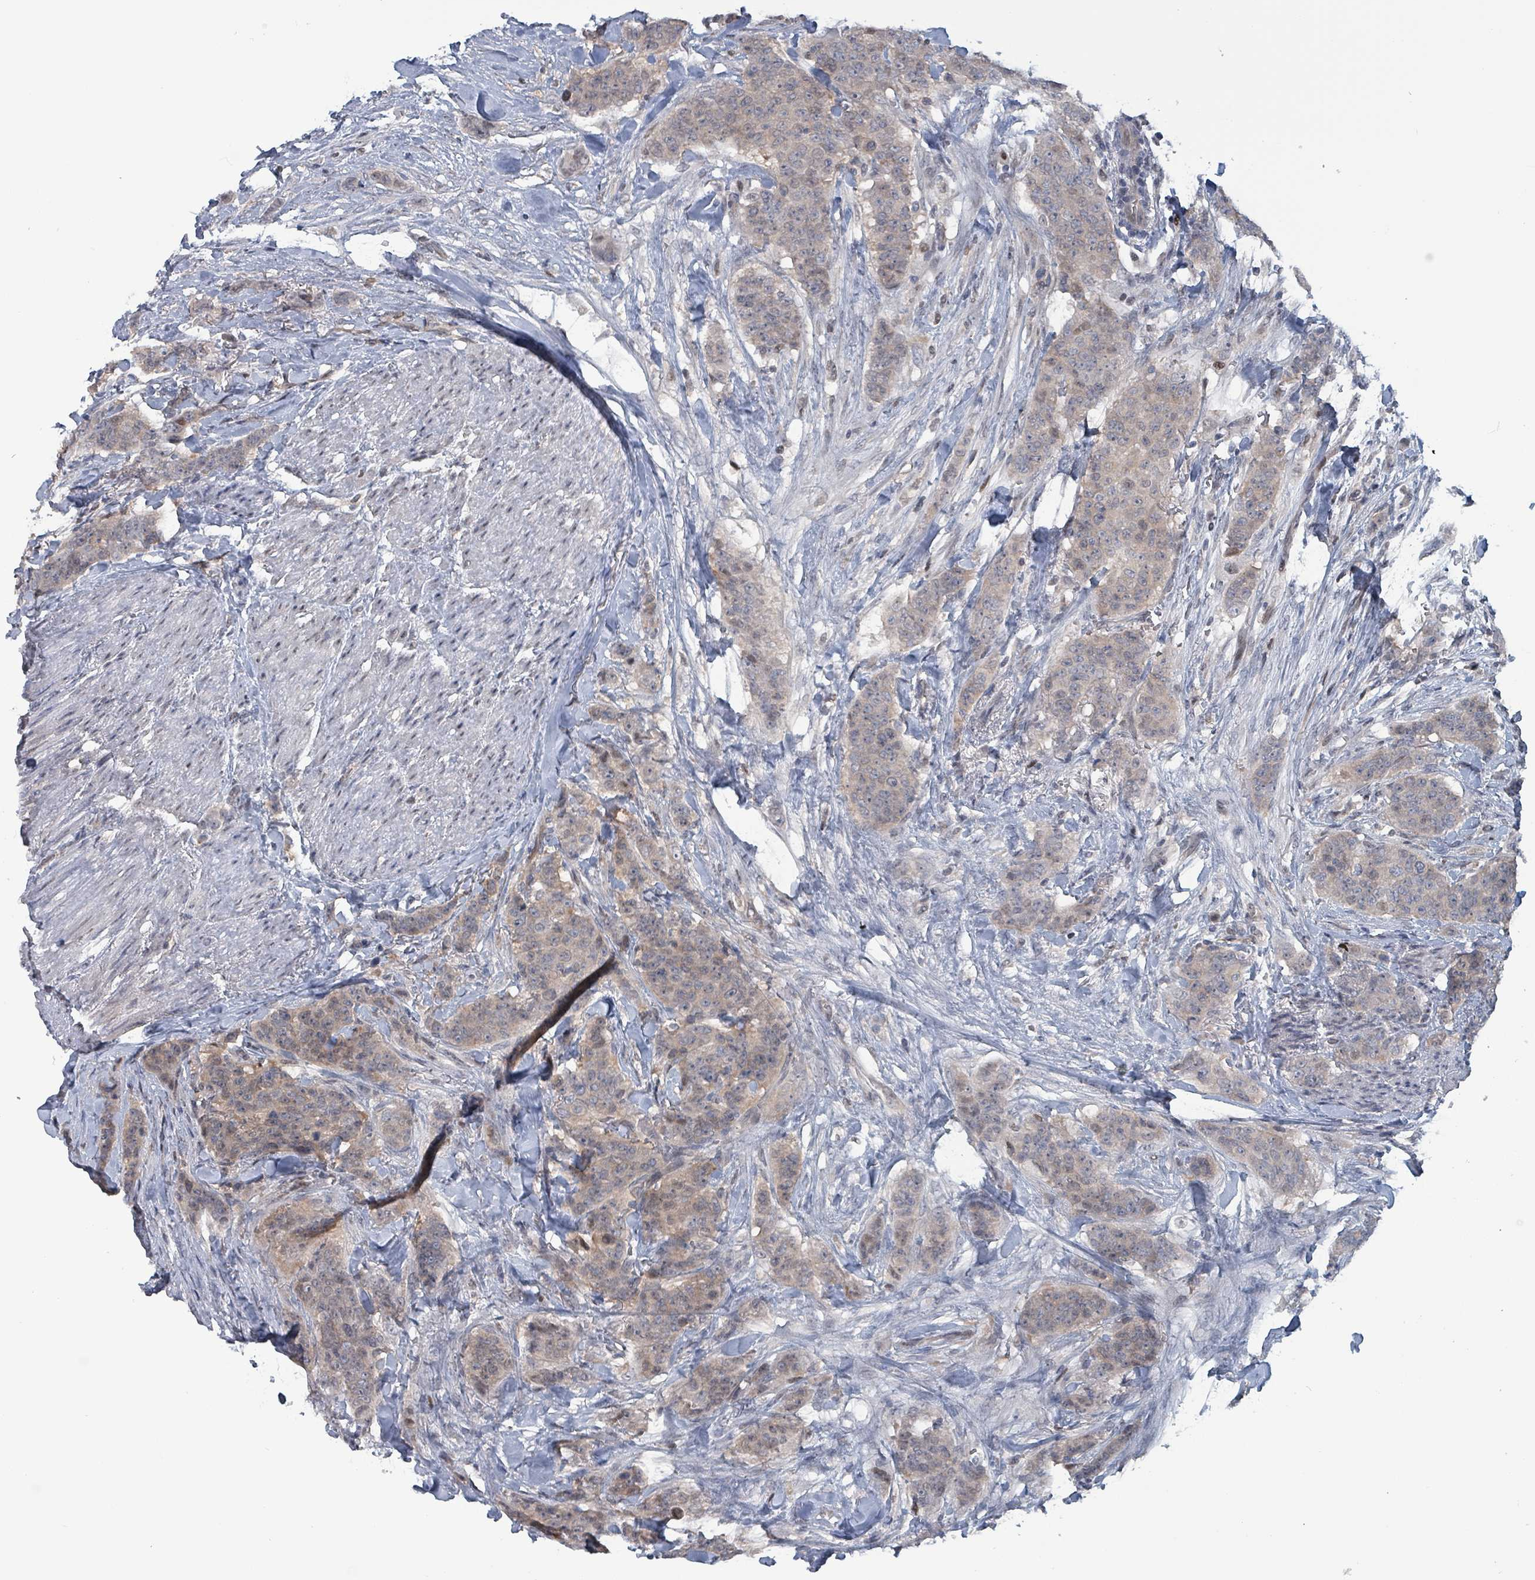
{"staining": {"intensity": "weak", "quantity": "25%-75%", "location": "cytoplasmic/membranous"}, "tissue": "breast cancer", "cell_type": "Tumor cells", "image_type": "cancer", "snomed": [{"axis": "morphology", "description": "Duct carcinoma"}, {"axis": "topography", "description": "Breast"}], "caption": "Weak cytoplasmic/membranous protein staining is identified in approximately 25%-75% of tumor cells in breast cancer.", "gene": "BIVM", "patient": {"sex": "female", "age": 40}}